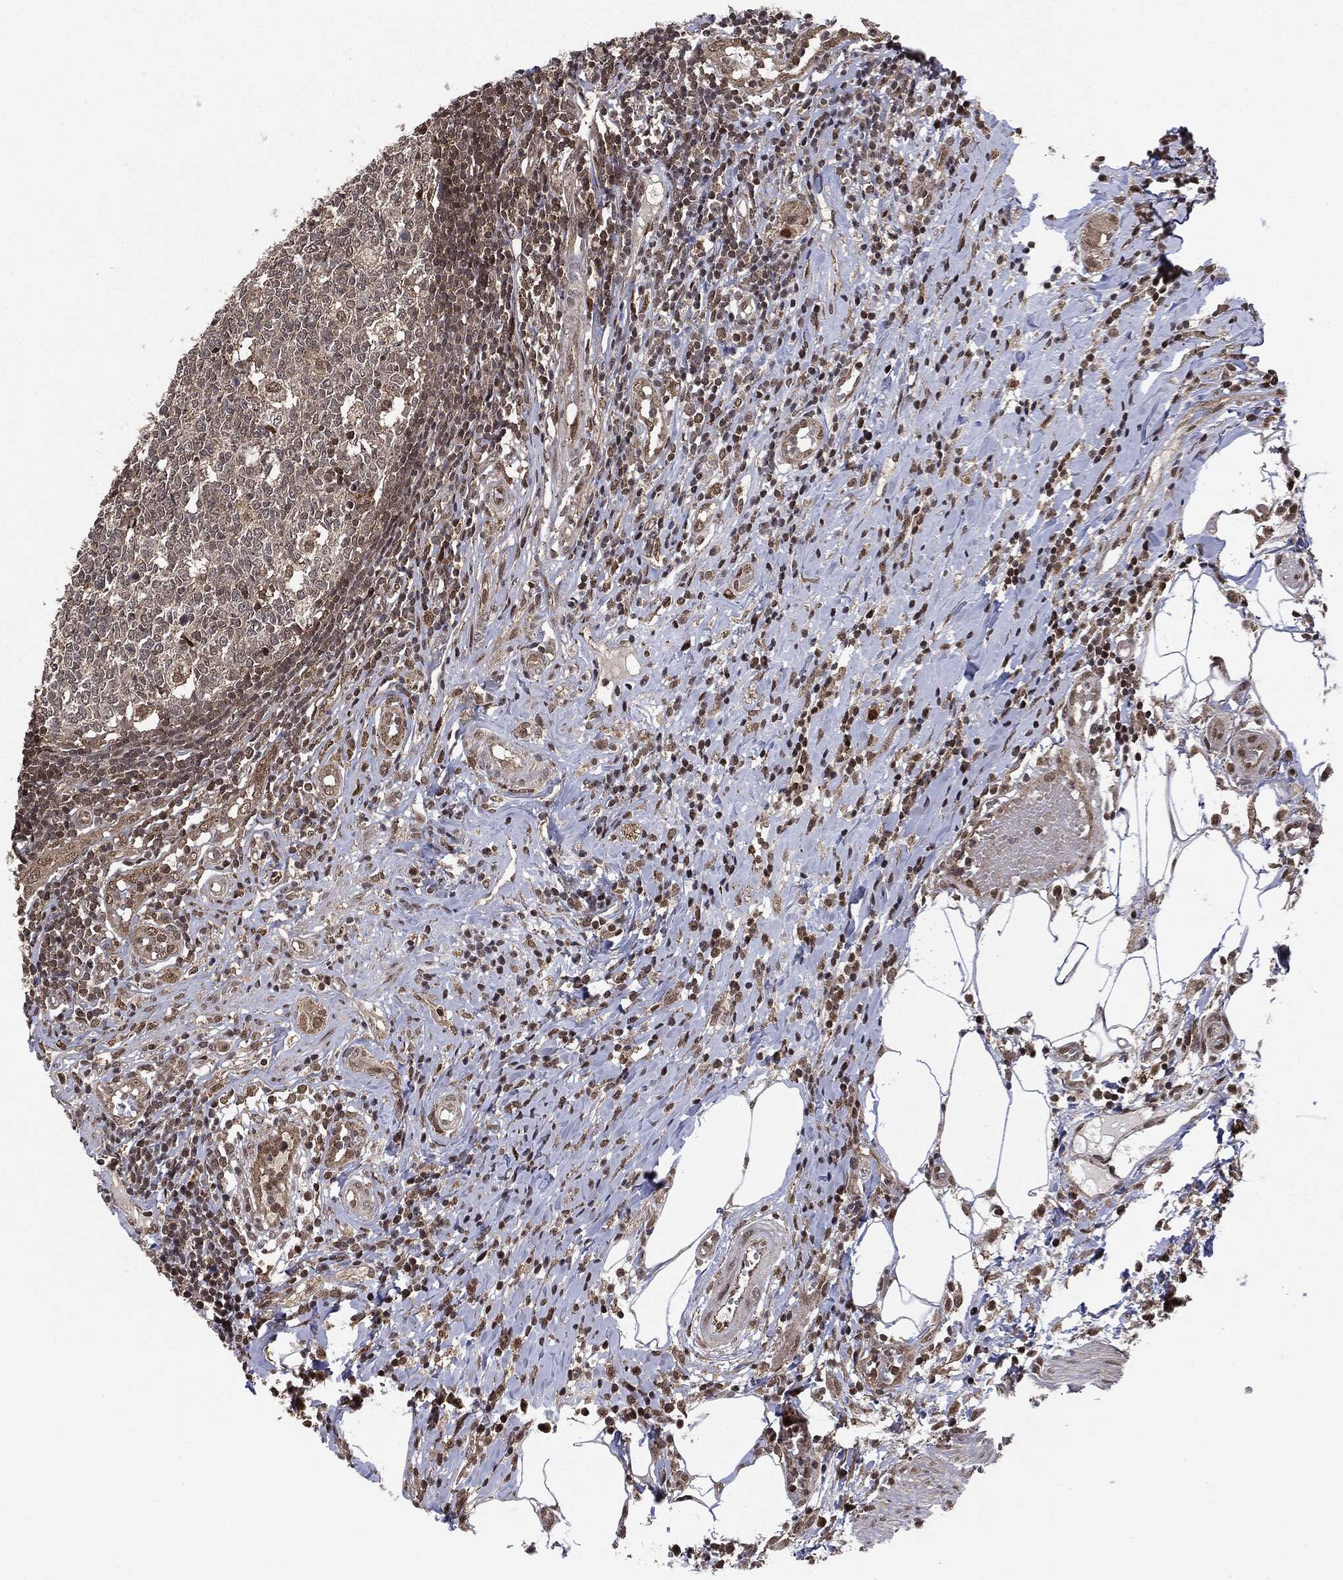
{"staining": {"intensity": "weak", "quantity": "25%-75%", "location": "cytoplasmic/membranous,nuclear"}, "tissue": "appendix", "cell_type": "Glandular cells", "image_type": "normal", "snomed": [{"axis": "morphology", "description": "Normal tissue, NOS"}, {"axis": "morphology", "description": "Inflammation, NOS"}, {"axis": "topography", "description": "Appendix"}], "caption": "Protein analysis of normal appendix displays weak cytoplasmic/membranous,nuclear positivity in about 25%-75% of glandular cells. (brown staining indicates protein expression, while blue staining denotes nuclei).", "gene": "PTPA", "patient": {"sex": "male", "age": 16}}